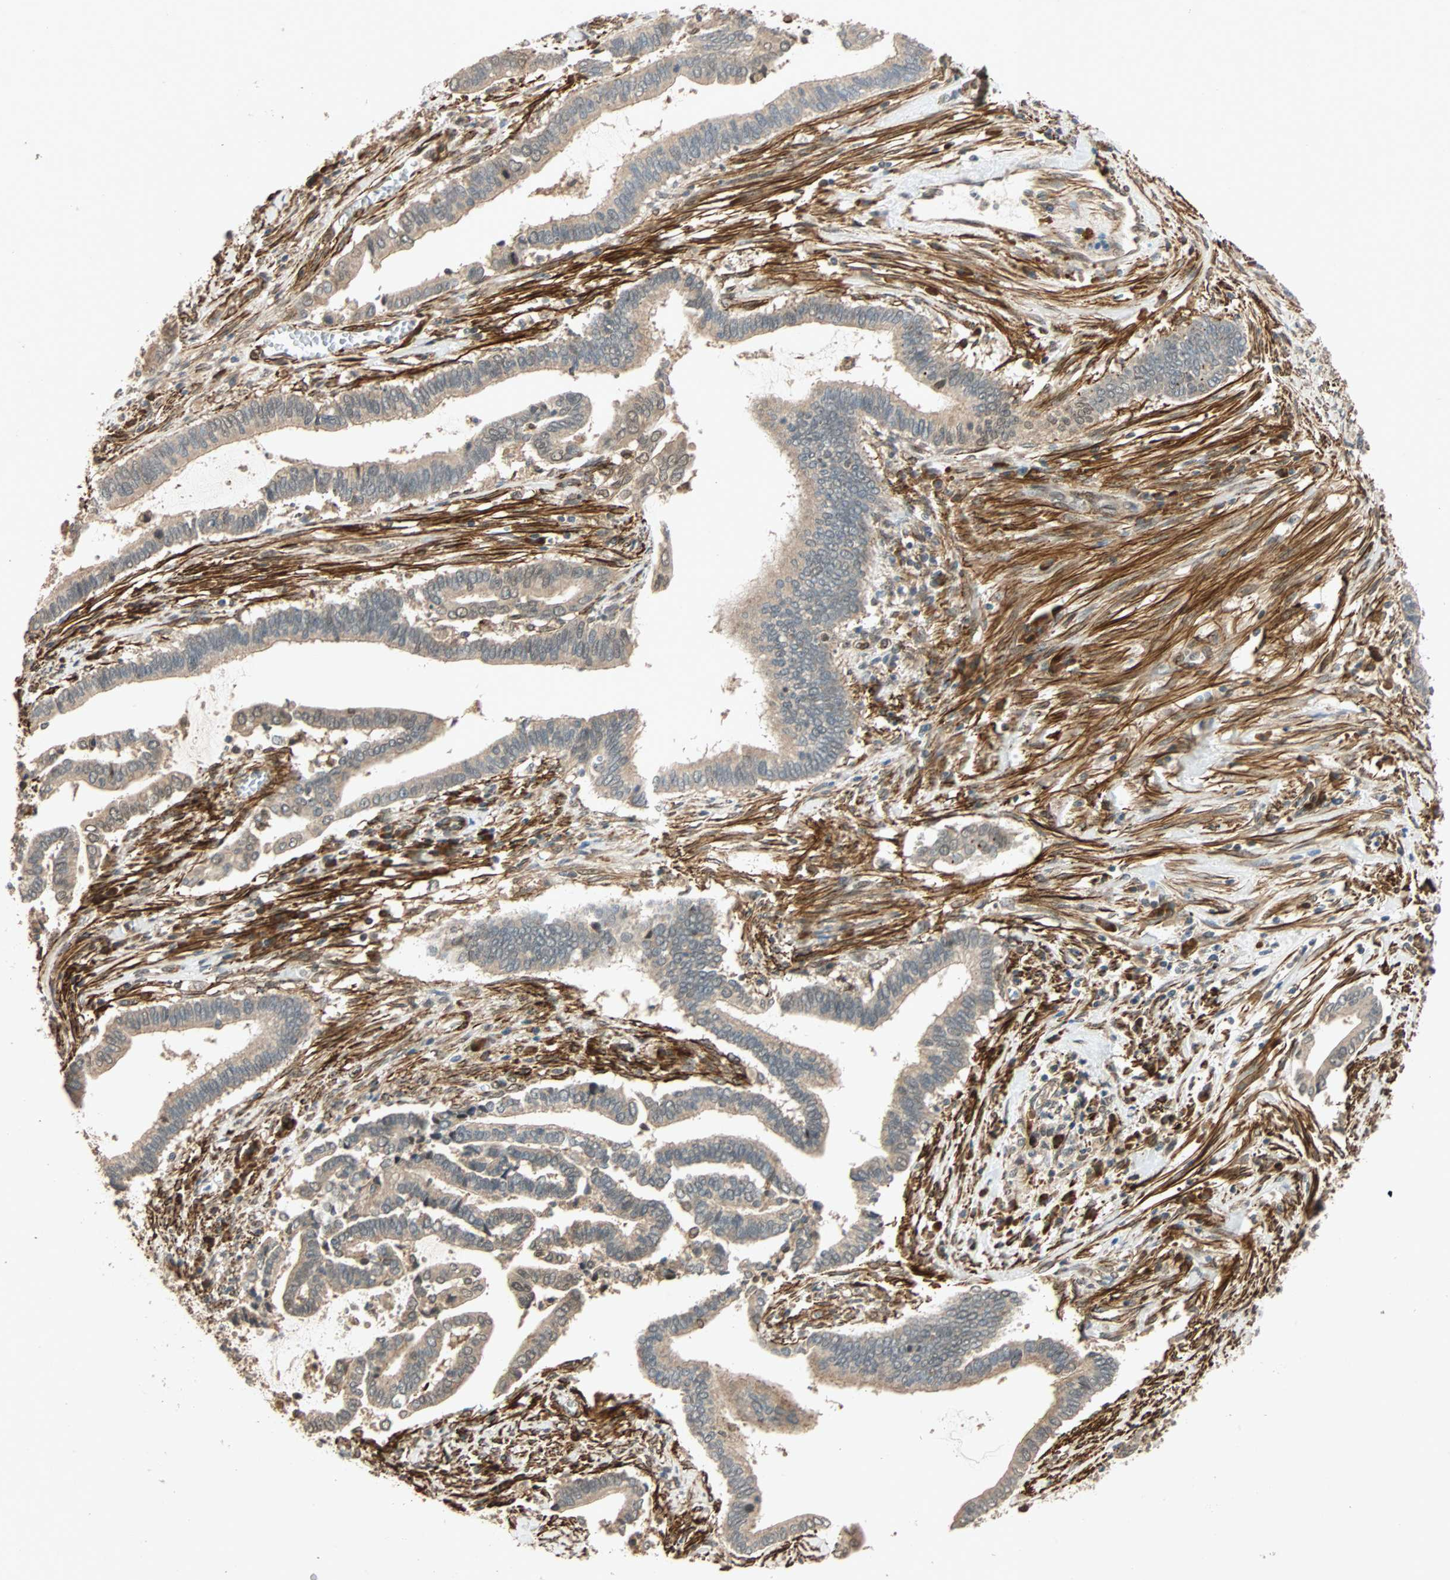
{"staining": {"intensity": "moderate", "quantity": ">75%", "location": "cytoplasmic/membranous"}, "tissue": "cervical cancer", "cell_type": "Tumor cells", "image_type": "cancer", "snomed": [{"axis": "morphology", "description": "Adenocarcinoma, NOS"}, {"axis": "topography", "description": "Cervix"}], "caption": "The histopathology image demonstrates immunohistochemical staining of cervical cancer (adenocarcinoma). There is moderate cytoplasmic/membranous expression is identified in approximately >75% of tumor cells.", "gene": "QSER1", "patient": {"sex": "female", "age": 44}}